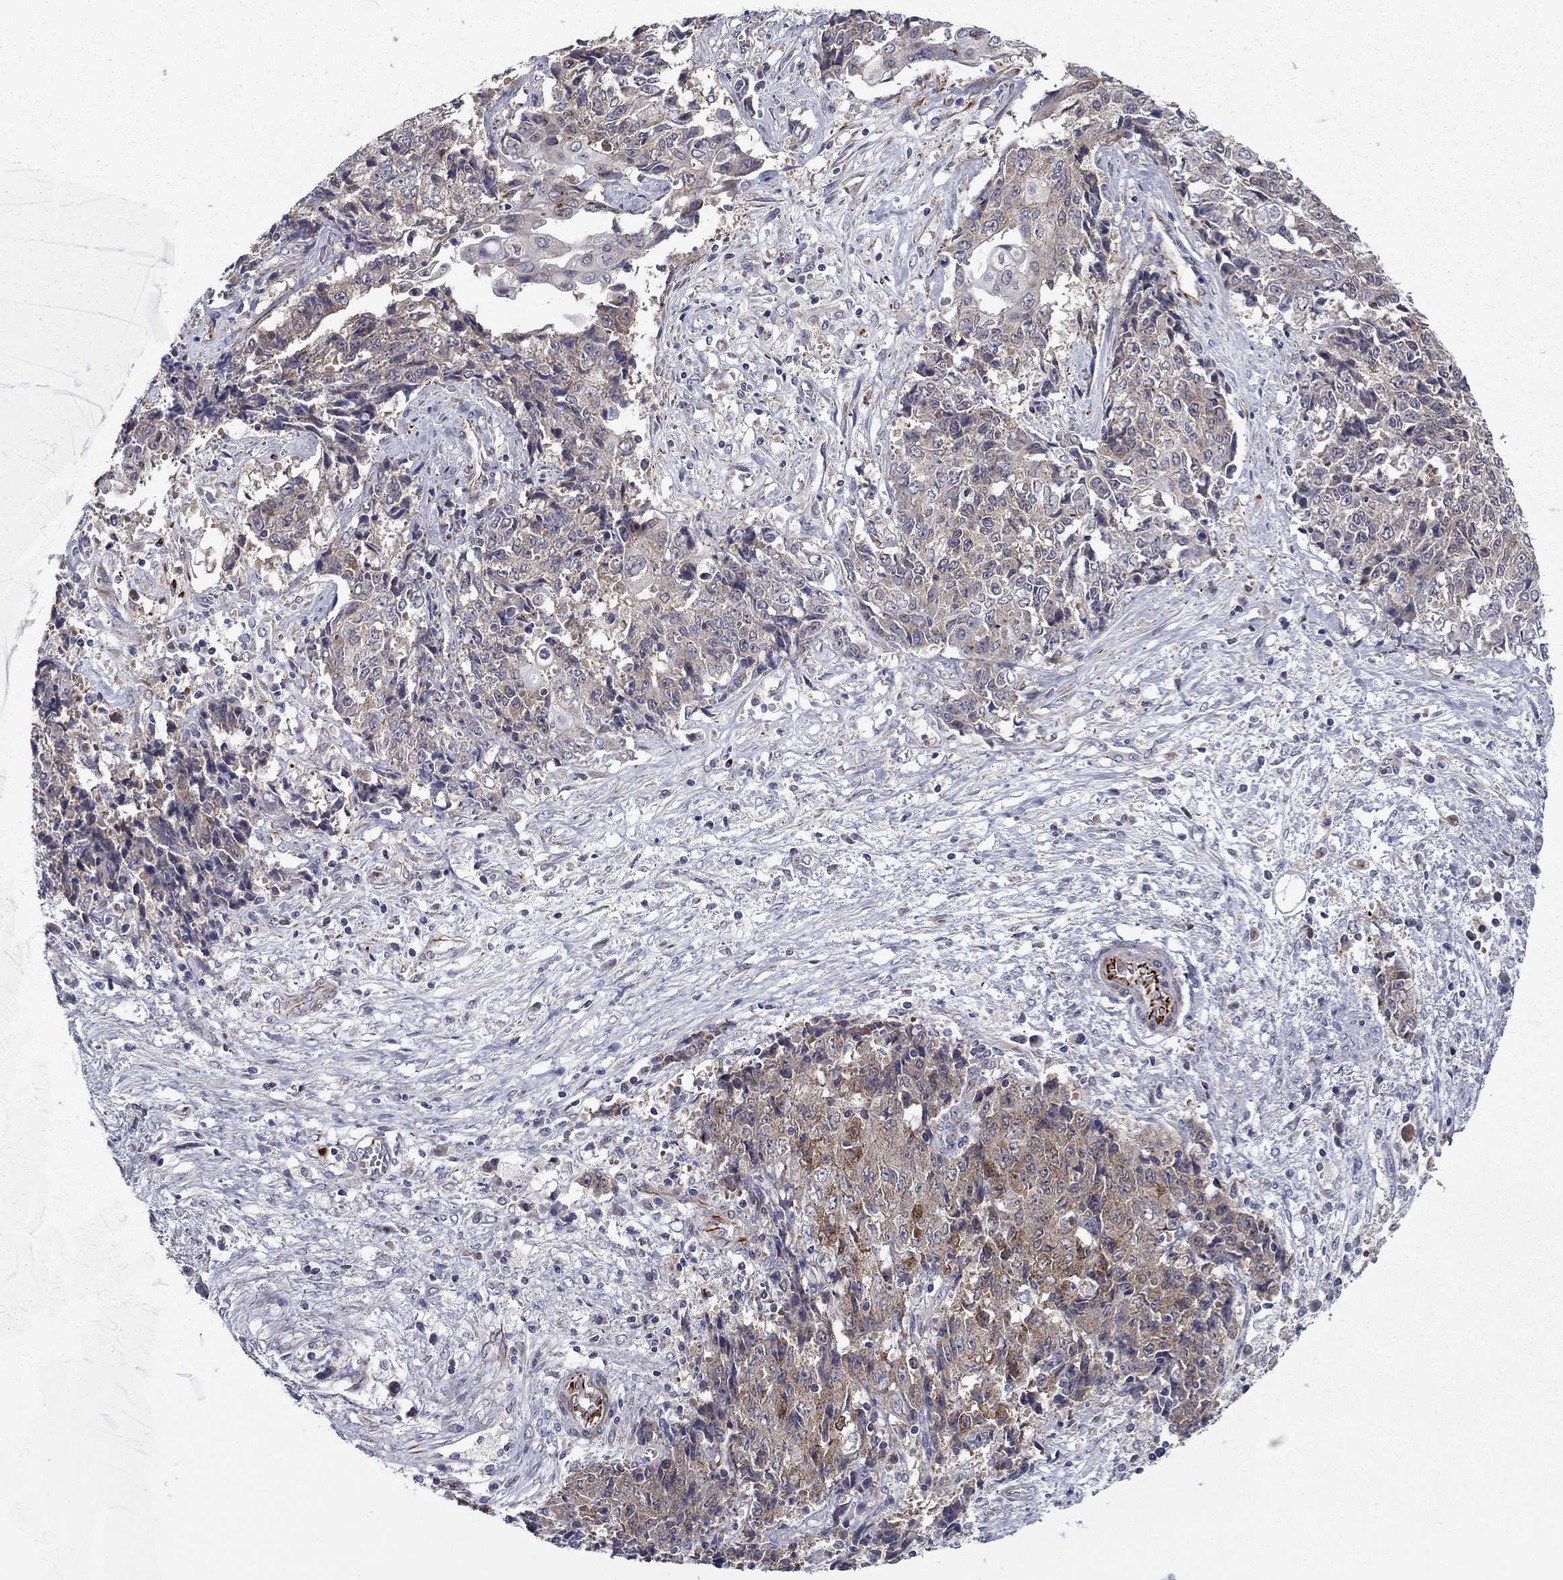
{"staining": {"intensity": "moderate", "quantity": "<25%", "location": "cytoplasmic/membranous"}, "tissue": "ovarian cancer", "cell_type": "Tumor cells", "image_type": "cancer", "snomed": [{"axis": "morphology", "description": "Carcinoma, endometroid"}, {"axis": "topography", "description": "Ovary"}], "caption": "Human ovarian cancer (endometroid carcinoma) stained with a brown dye displays moderate cytoplasmic/membranous positive positivity in about <25% of tumor cells.", "gene": "LACTB2", "patient": {"sex": "female", "age": 42}}